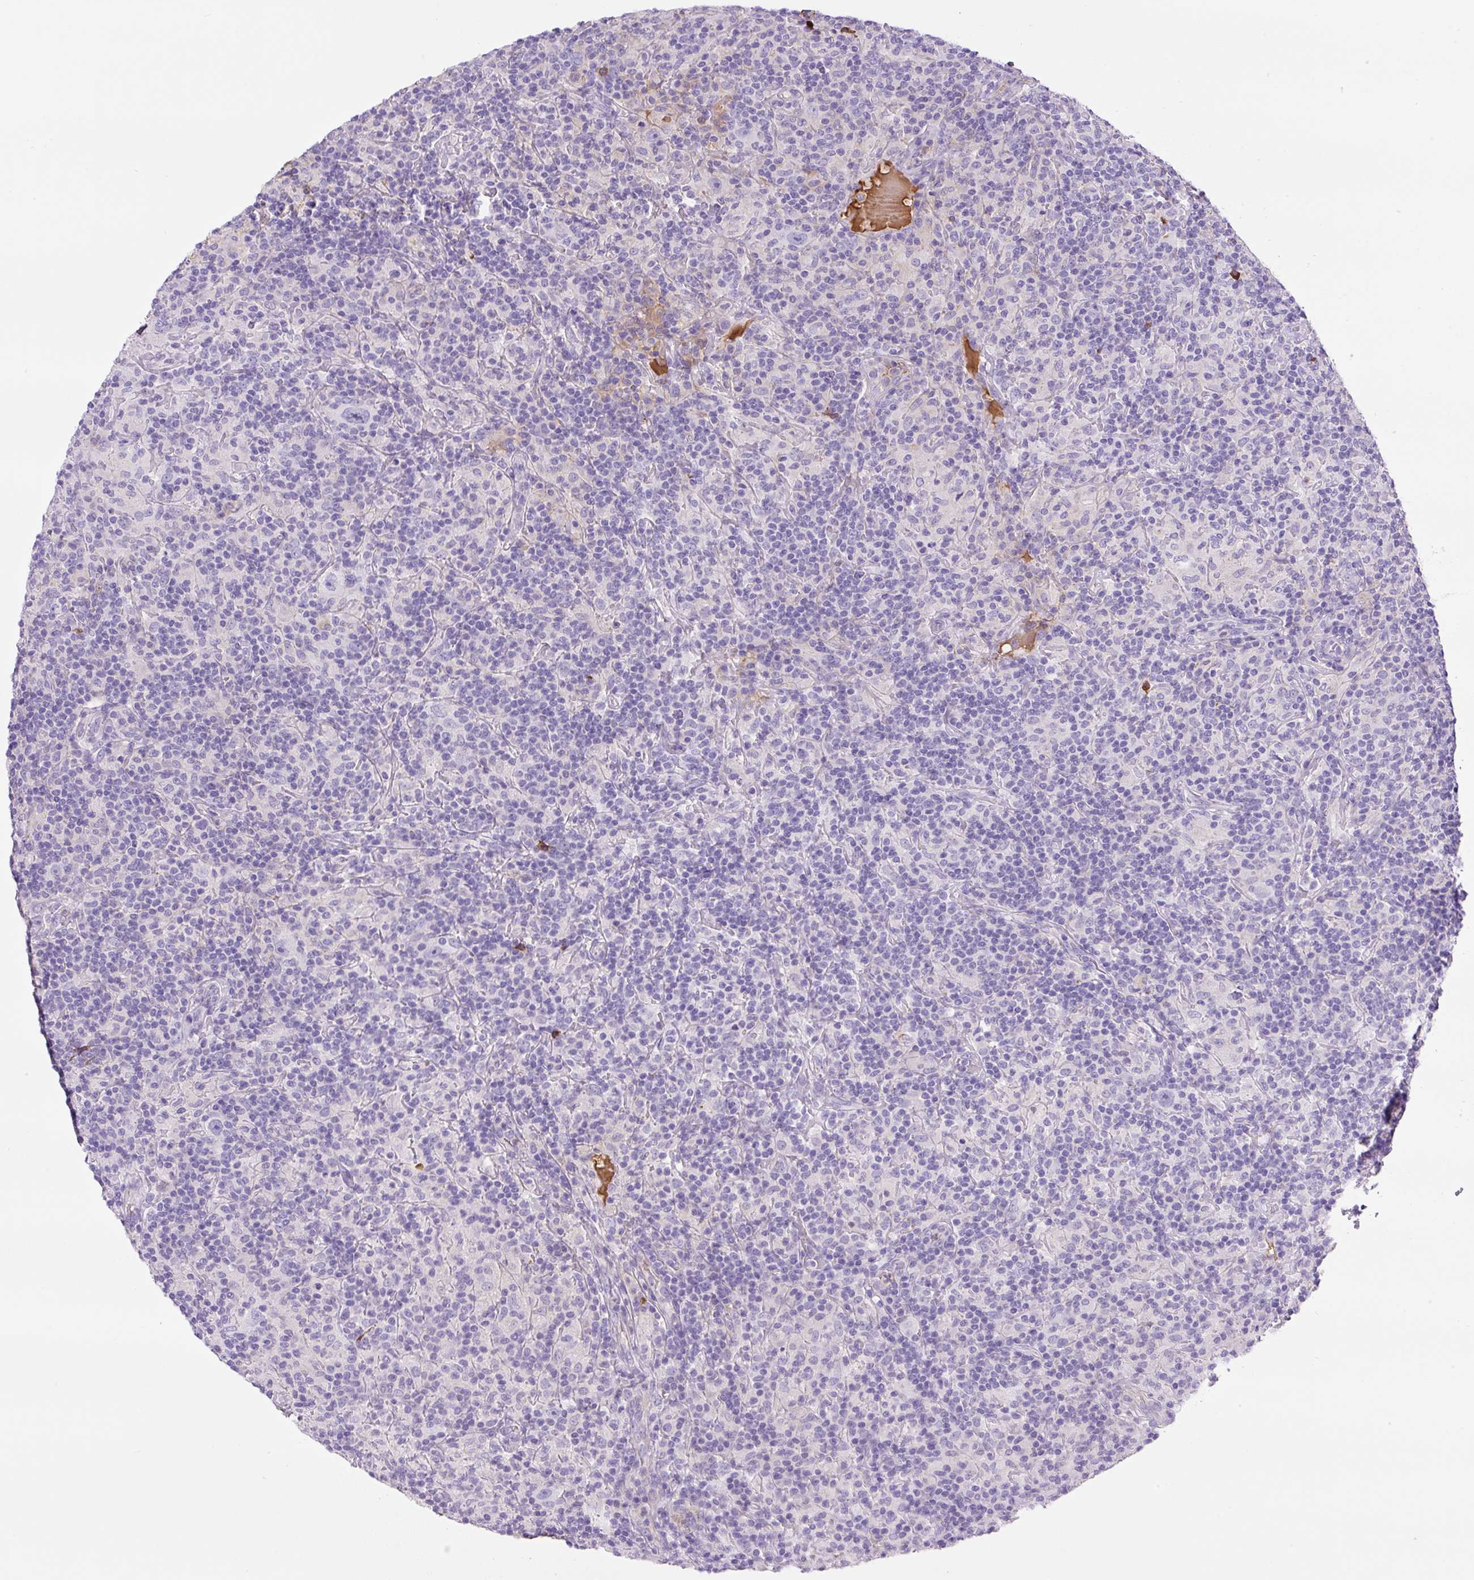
{"staining": {"intensity": "negative", "quantity": "none", "location": "none"}, "tissue": "lymphoma", "cell_type": "Tumor cells", "image_type": "cancer", "snomed": [{"axis": "morphology", "description": "Hodgkin's disease, NOS"}, {"axis": "topography", "description": "Lymph node"}], "caption": "A histopathology image of human lymphoma is negative for staining in tumor cells. The staining is performed using DAB brown chromogen with nuclei counter-stained in using hematoxylin.", "gene": "TDRD15", "patient": {"sex": "male", "age": 70}}